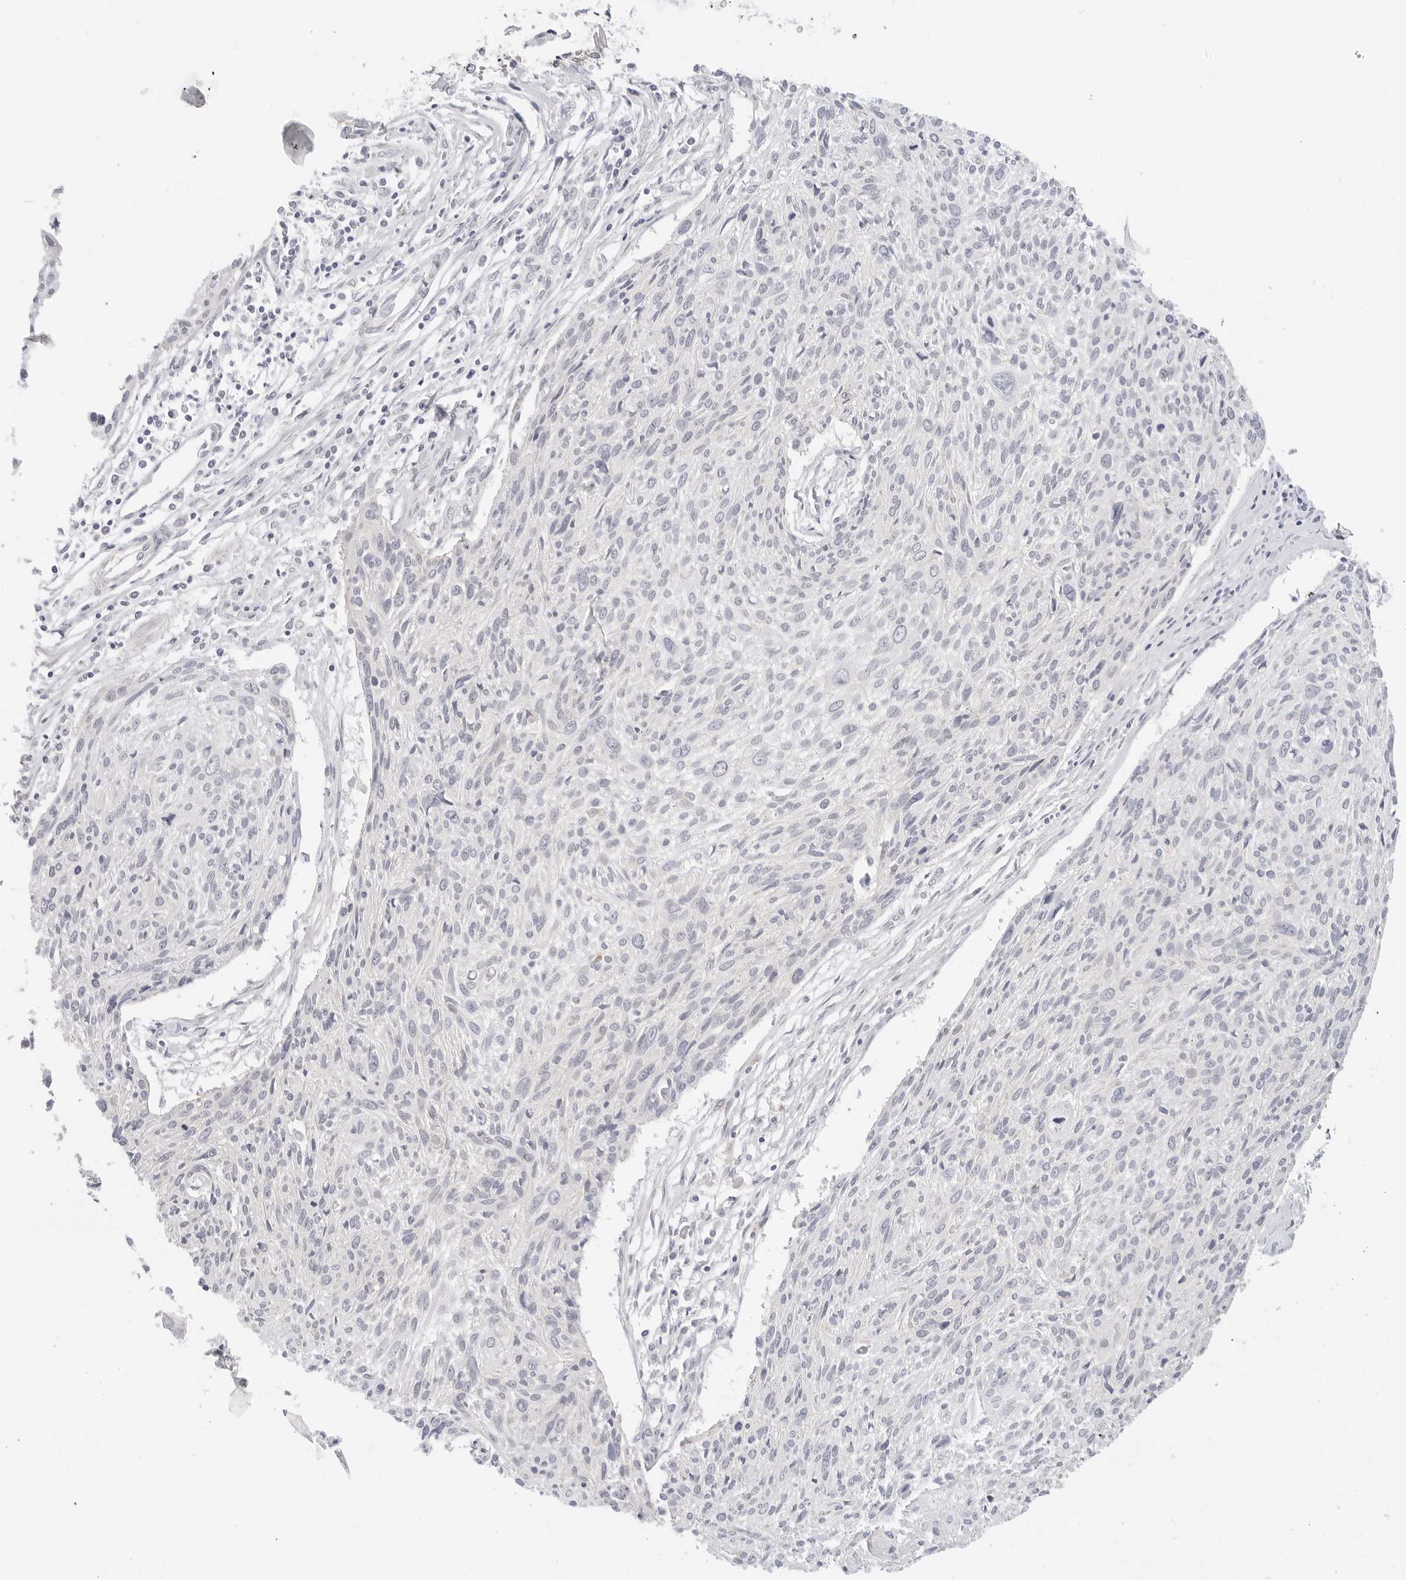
{"staining": {"intensity": "negative", "quantity": "none", "location": "none"}, "tissue": "cervical cancer", "cell_type": "Tumor cells", "image_type": "cancer", "snomed": [{"axis": "morphology", "description": "Squamous cell carcinoma, NOS"}, {"axis": "topography", "description": "Cervix"}], "caption": "IHC micrograph of neoplastic tissue: human cervical cancer stained with DAB (3,3'-diaminobenzidine) shows no significant protein positivity in tumor cells.", "gene": "PCDH19", "patient": {"sex": "female", "age": 51}}